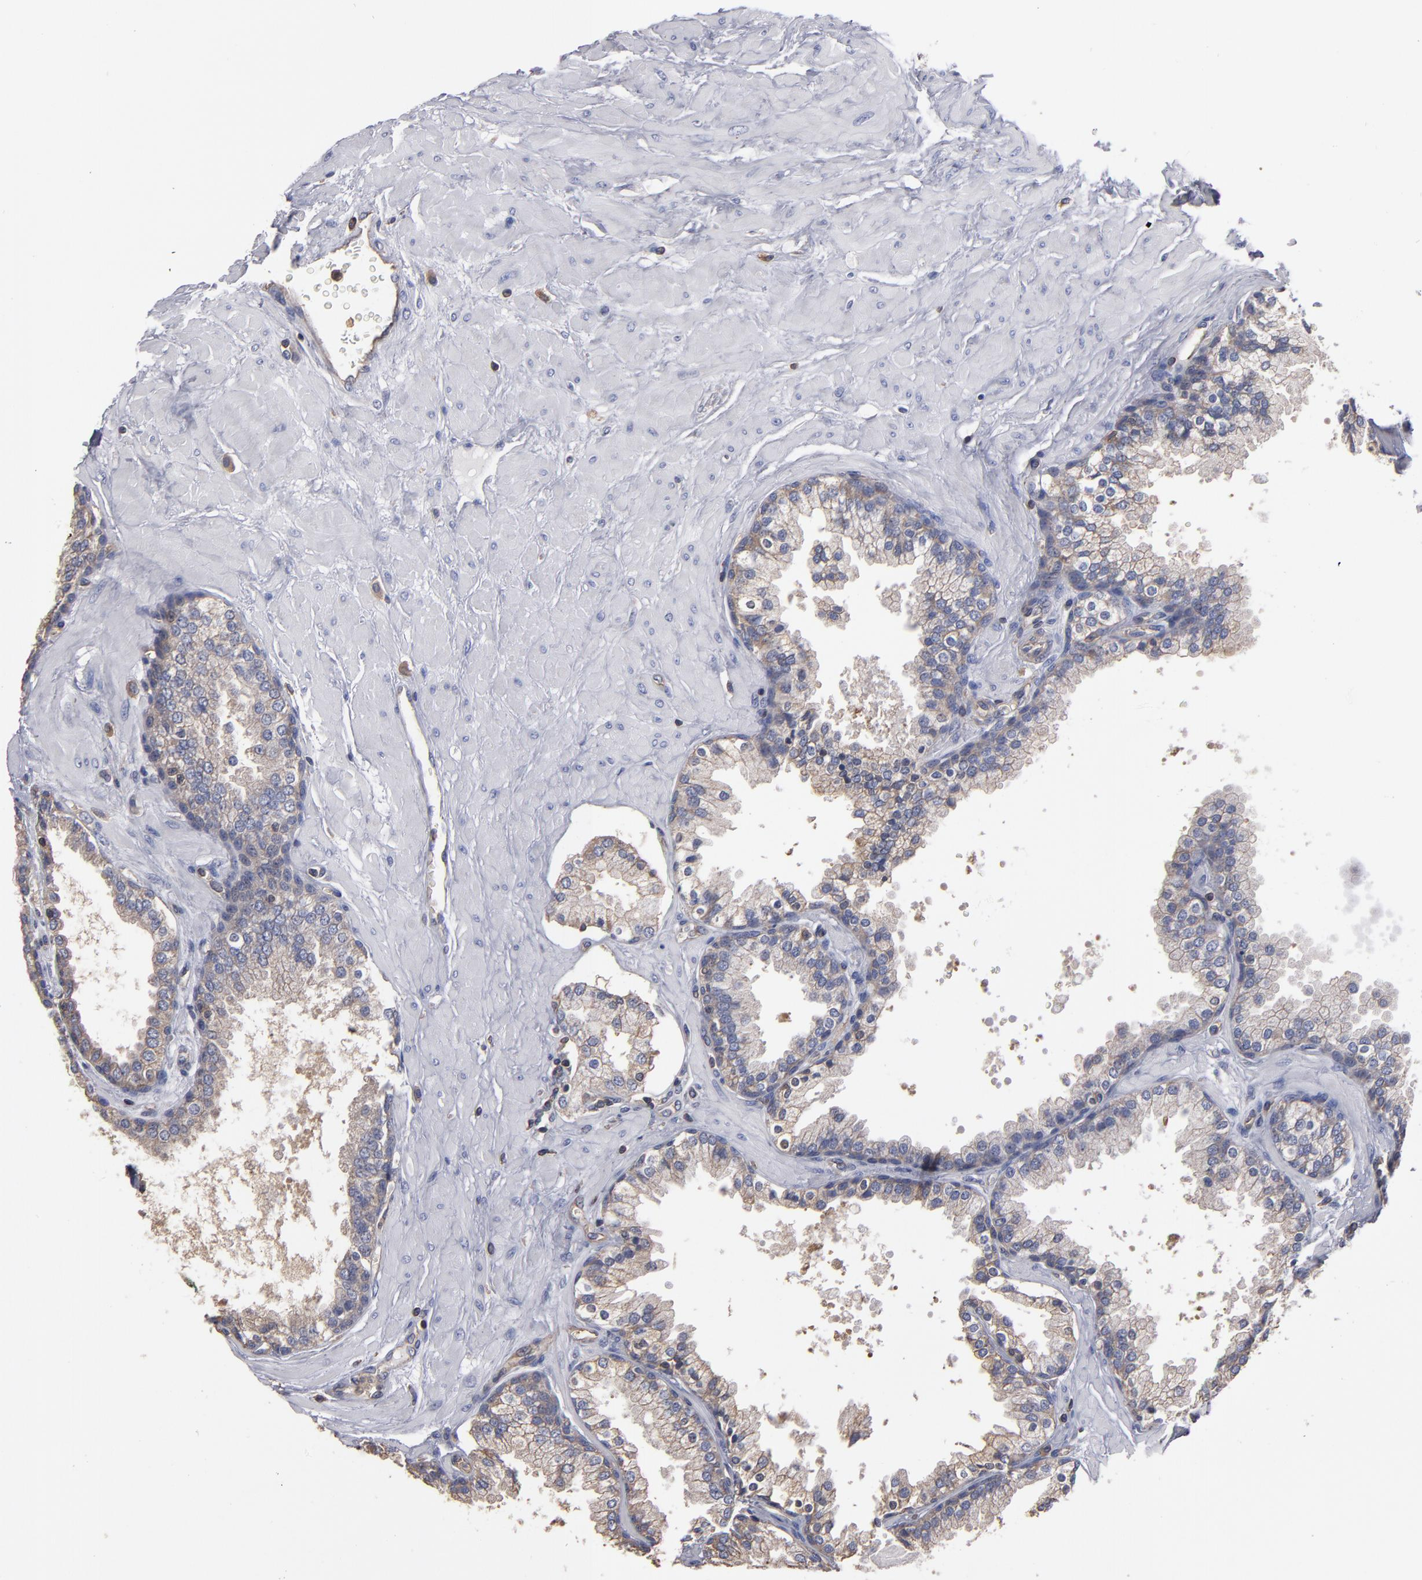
{"staining": {"intensity": "weak", "quantity": "25%-75%", "location": "cytoplasmic/membranous"}, "tissue": "prostate", "cell_type": "Glandular cells", "image_type": "normal", "snomed": [{"axis": "morphology", "description": "Normal tissue, NOS"}, {"axis": "topography", "description": "Prostate"}], "caption": "Weak cytoplasmic/membranous positivity is appreciated in about 25%-75% of glandular cells in unremarkable prostate. Using DAB (brown) and hematoxylin (blue) stains, captured at high magnification using brightfield microscopy.", "gene": "ESYT2", "patient": {"sex": "male", "age": 51}}